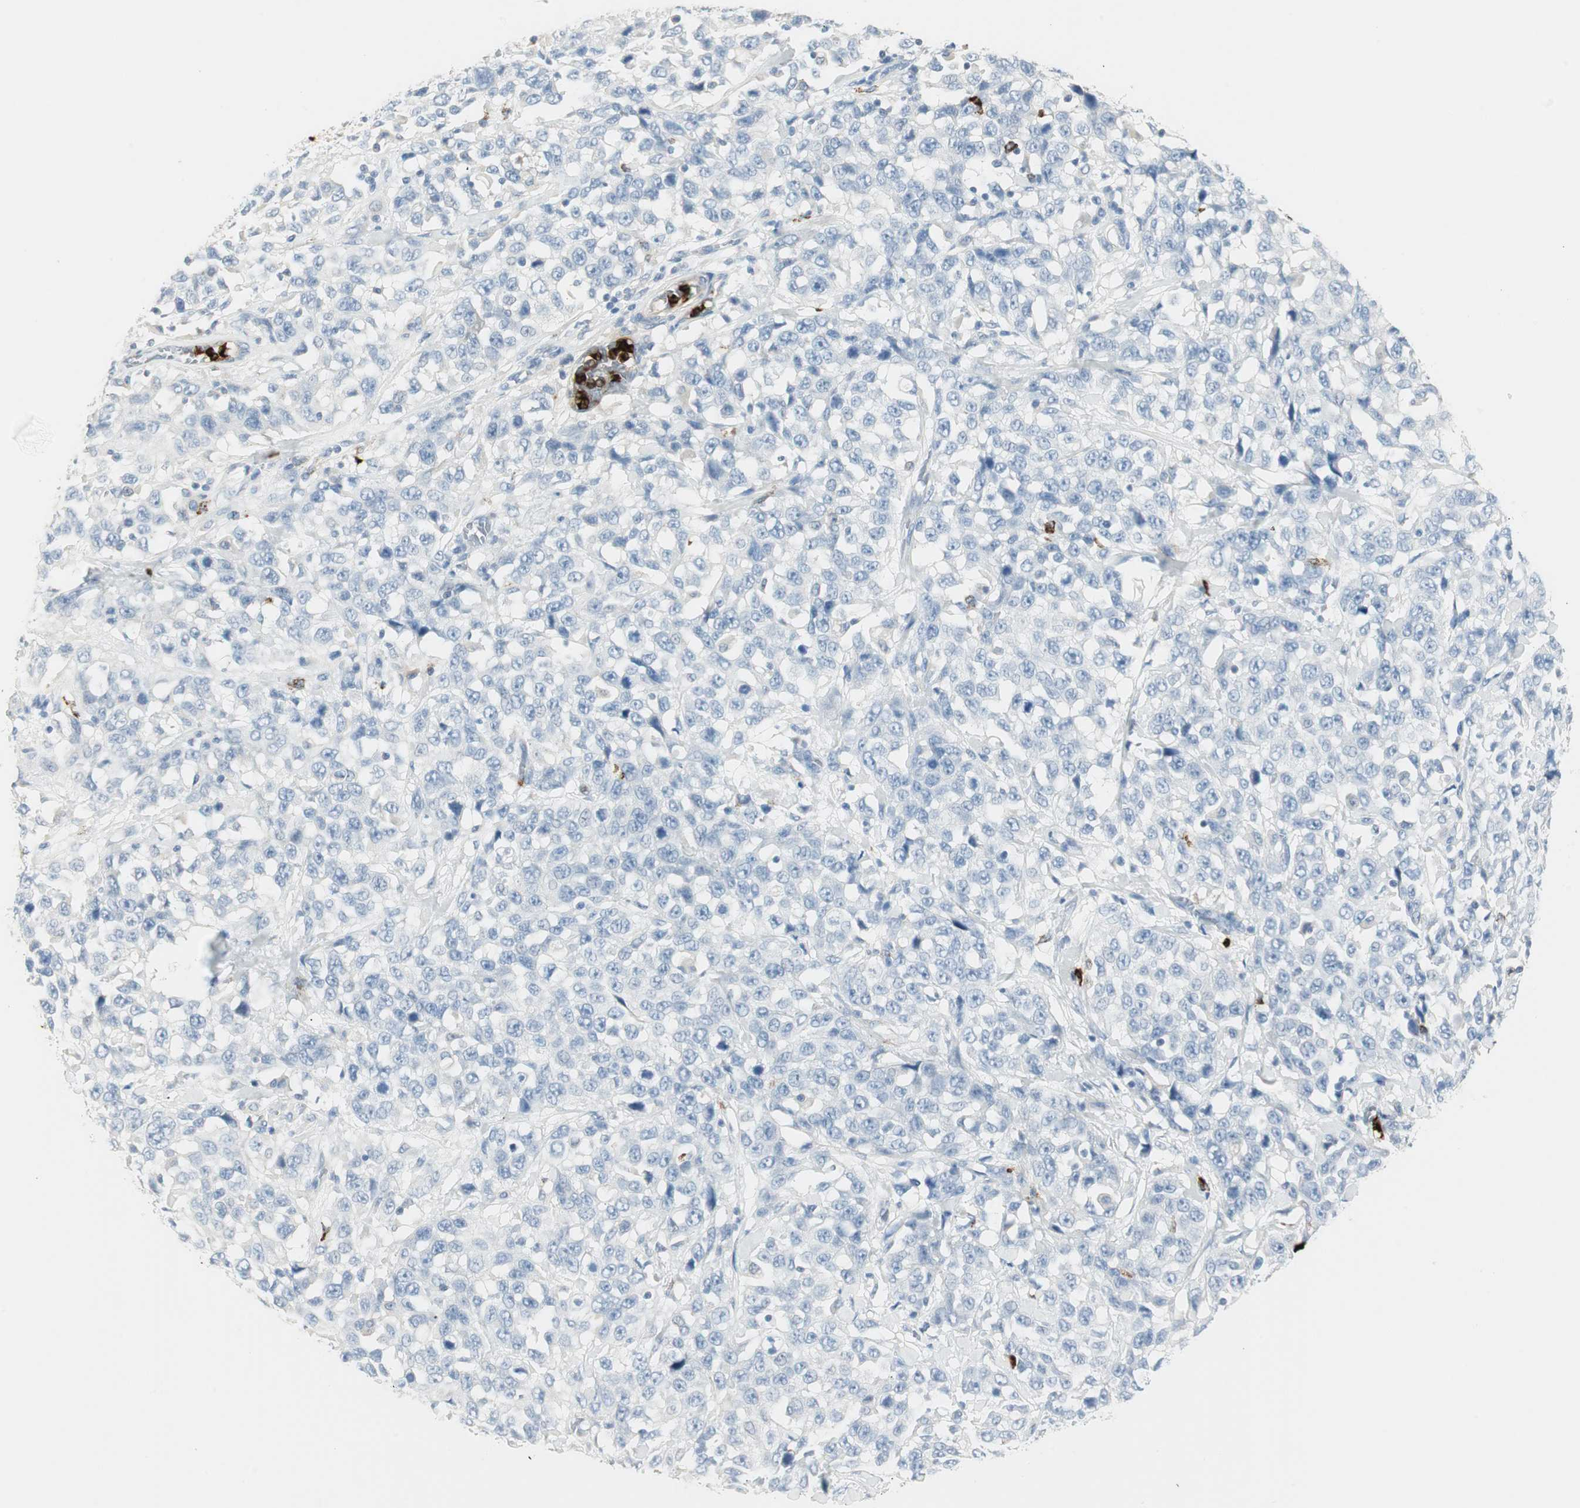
{"staining": {"intensity": "negative", "quantity": "none", "location": "none"}, "tissue": "stomach cancer", "cell_type": "Tumor cells", "image_type": "cancer", "snomed": [{"axis": "morphology", "description": "Normal tissue, NOS"}, {"axis": "morphology", "description": "Adenocarcinoma, NOS"}, {"axis": "topography", "description": "Stomach"}], "caption": "Histopathology image shows no significant protein expression in tumor cells of stomach cancer. (DAB (3,3'-diaminobenzidine) immunohistochemistry, high magnification).", "gene": "PRTN3", "patient": {"sex": "male", "age": 48}}